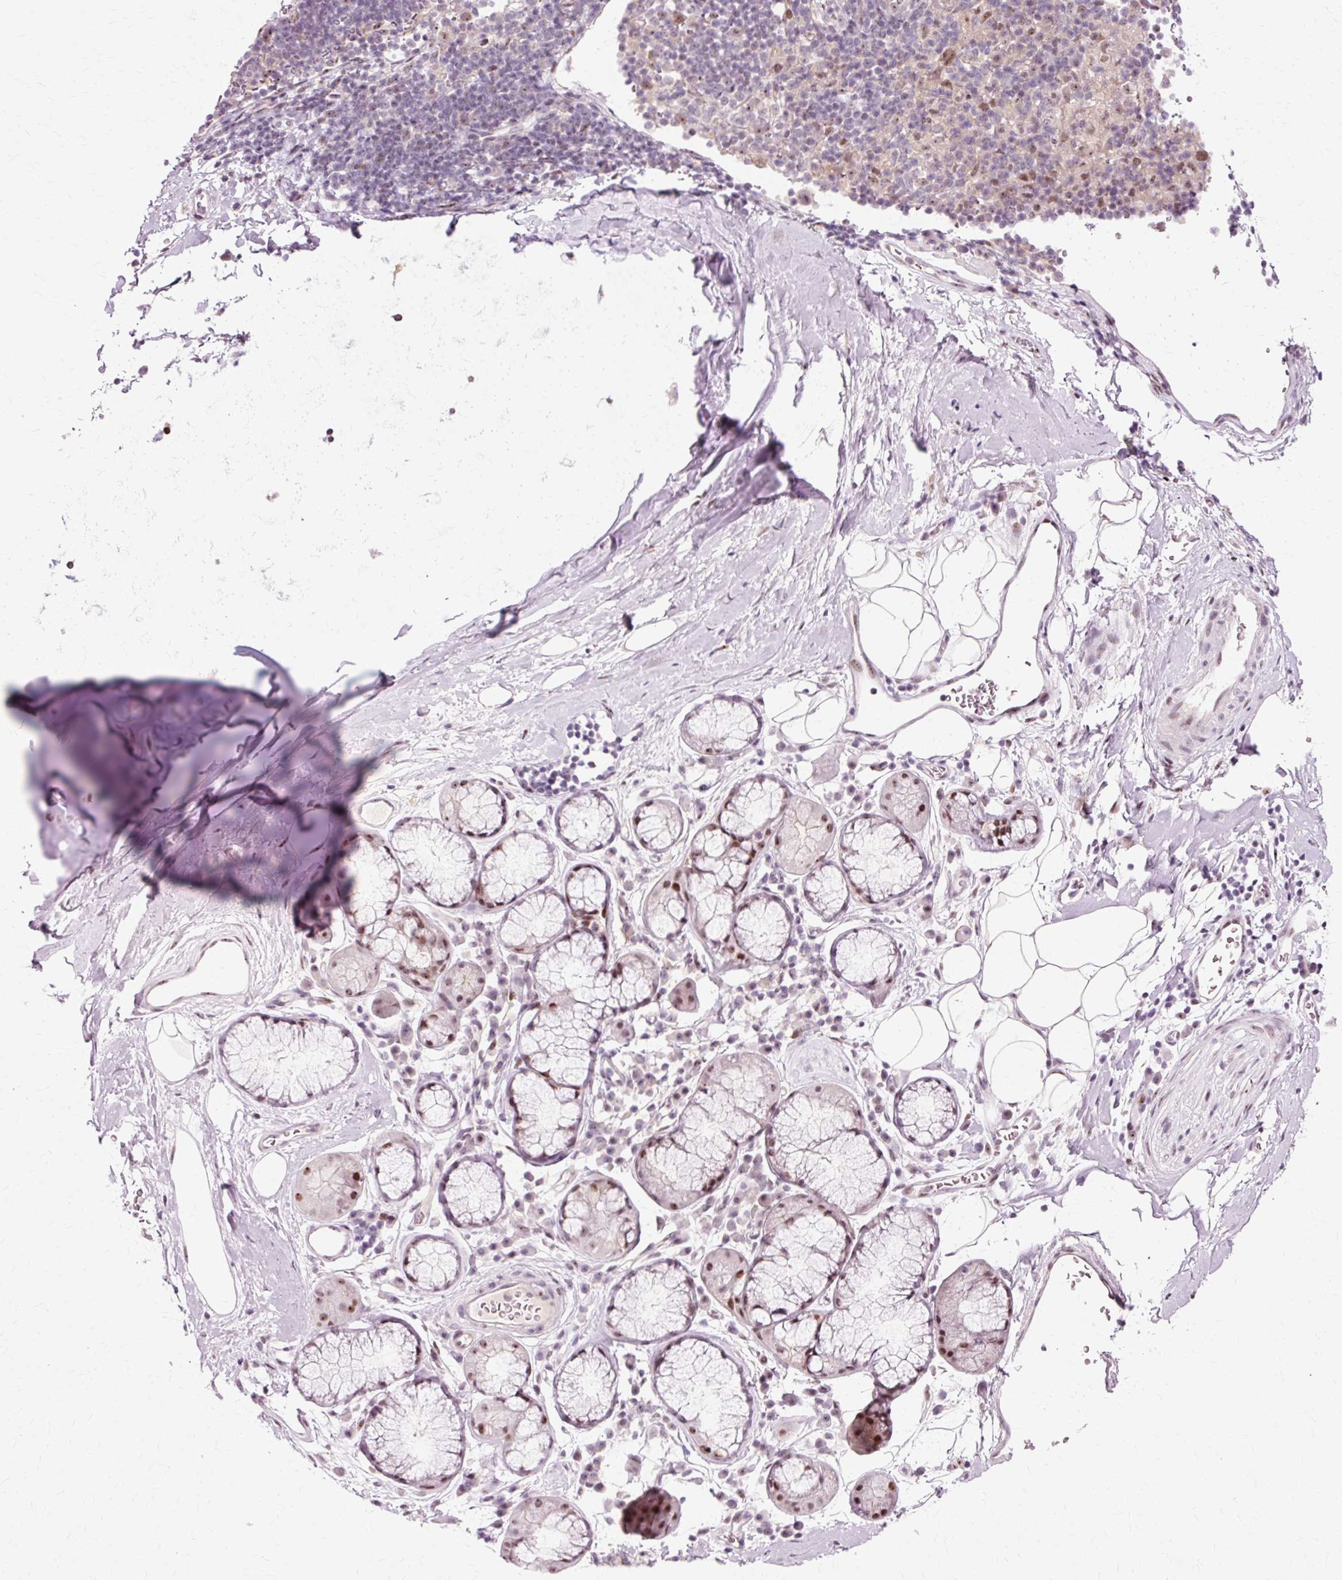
{"staining": {"intensity": "negative", "quantity": "none", "location": "none"}, "tissue": "adipose tissue", "cell_type": "Adipocytes", "image_type": "normal", "snomed": [{"axis": "morphology", "description": "Normal tissue, NOS"}, {"axis": "topography", "description": "Cartilage tissue"}, {"axis": "topography", "description": "Bronchus"}], "caption": "Adipocytes show no significant protein expression in normal adipose tissue. The staining is performed using DAB brown chromogen with nuclei counter-stained in using hematoxylin.", "gene": "MACROD2", "patient": {"sex": "male", "age": 58}}